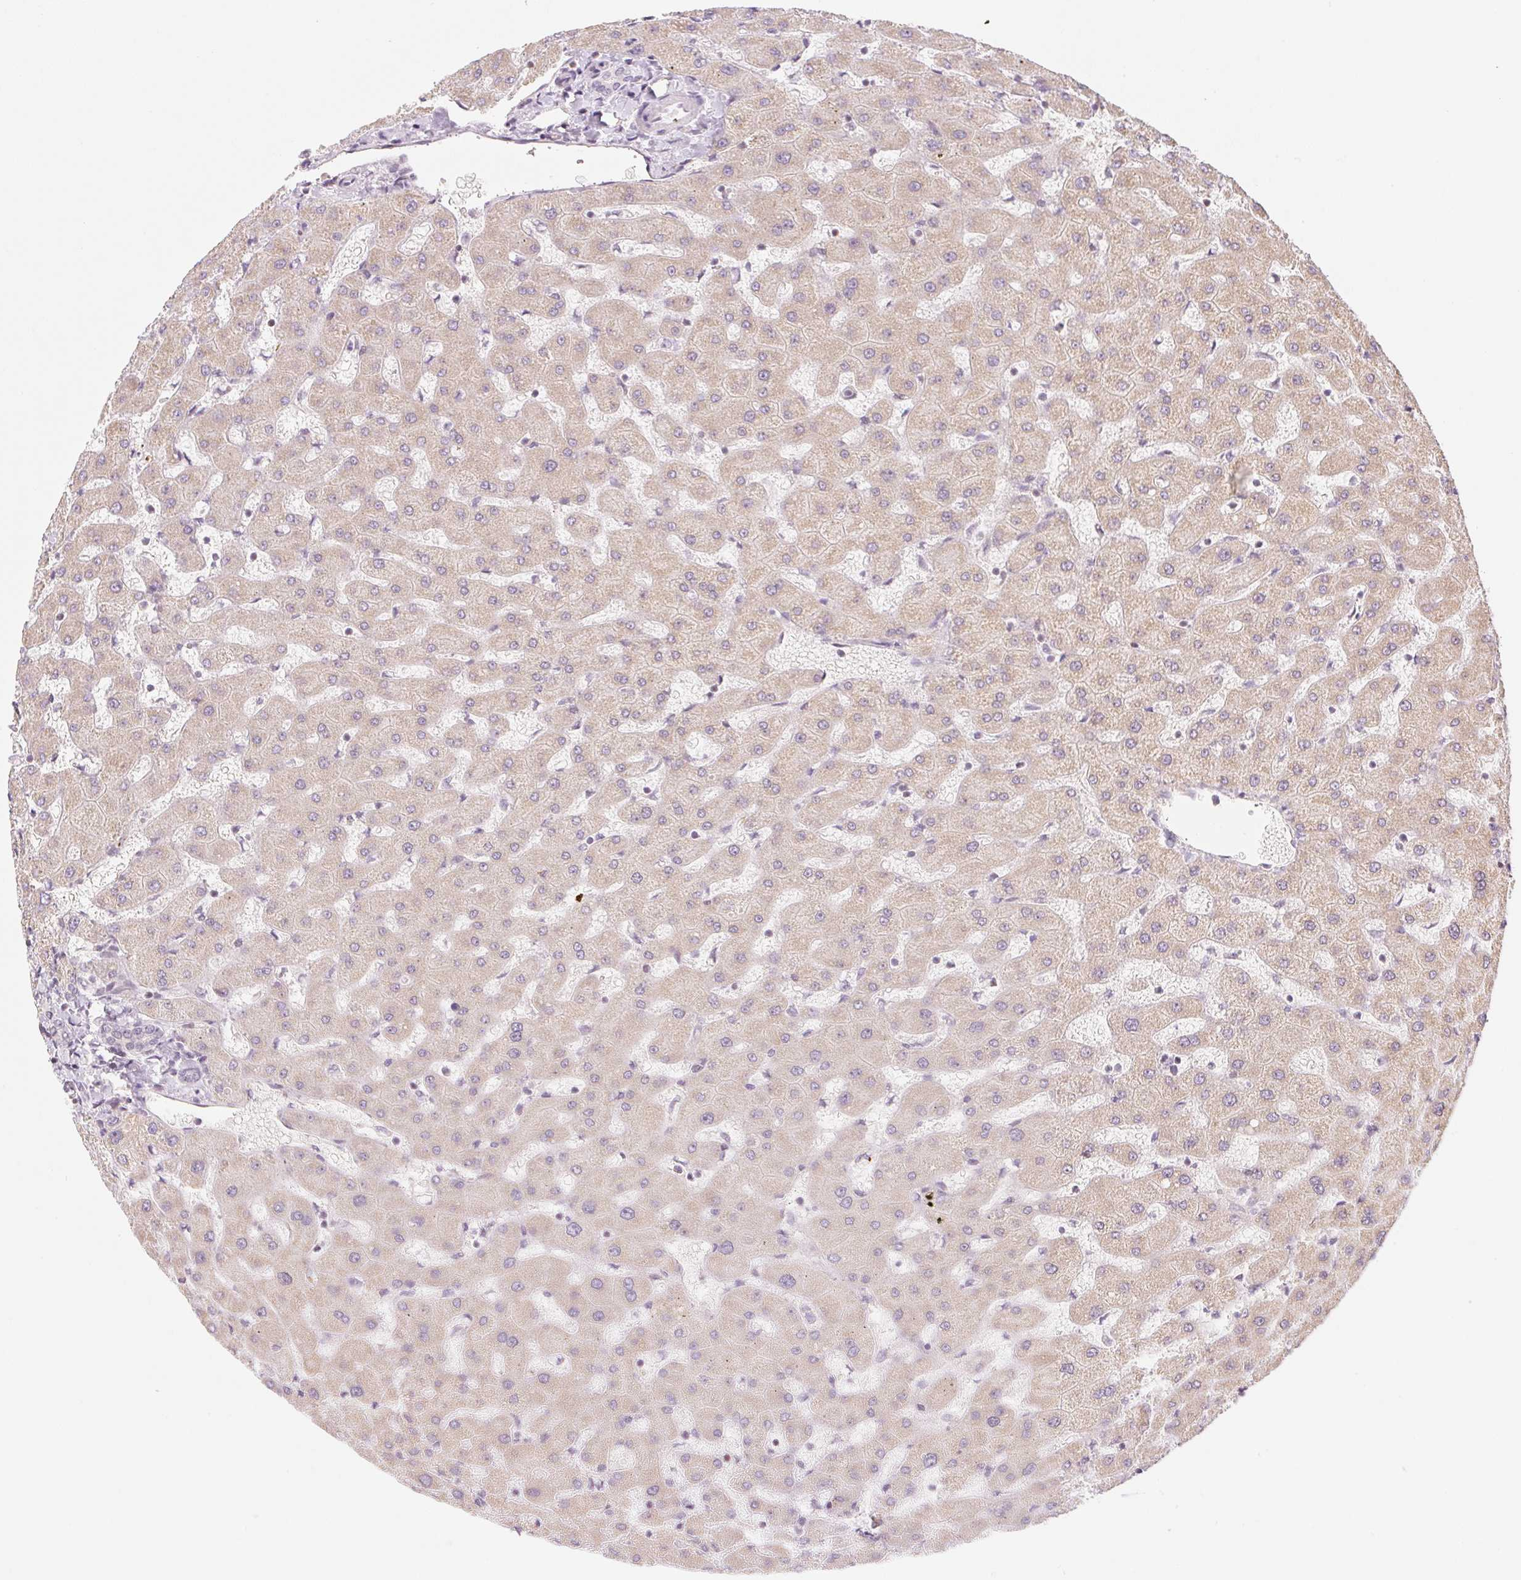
{"staining": {"intensity": "negative", "quantity": "none", "location": "none"}, "tissue": "liver", "cell_type": "Cholangiocytes", "image_type": "normal", "snomed": [{"axis": "morphology", "description": "Normal tissue, NOS"}, {"axis": "topography", "description": "Liver"}], "caption": "Histopathology image shows no significant protein positivity in cholangiocytes of unremarkable liver.", "gene": "CASKIN1", "patient": {"sex": "female", "age": 63}}